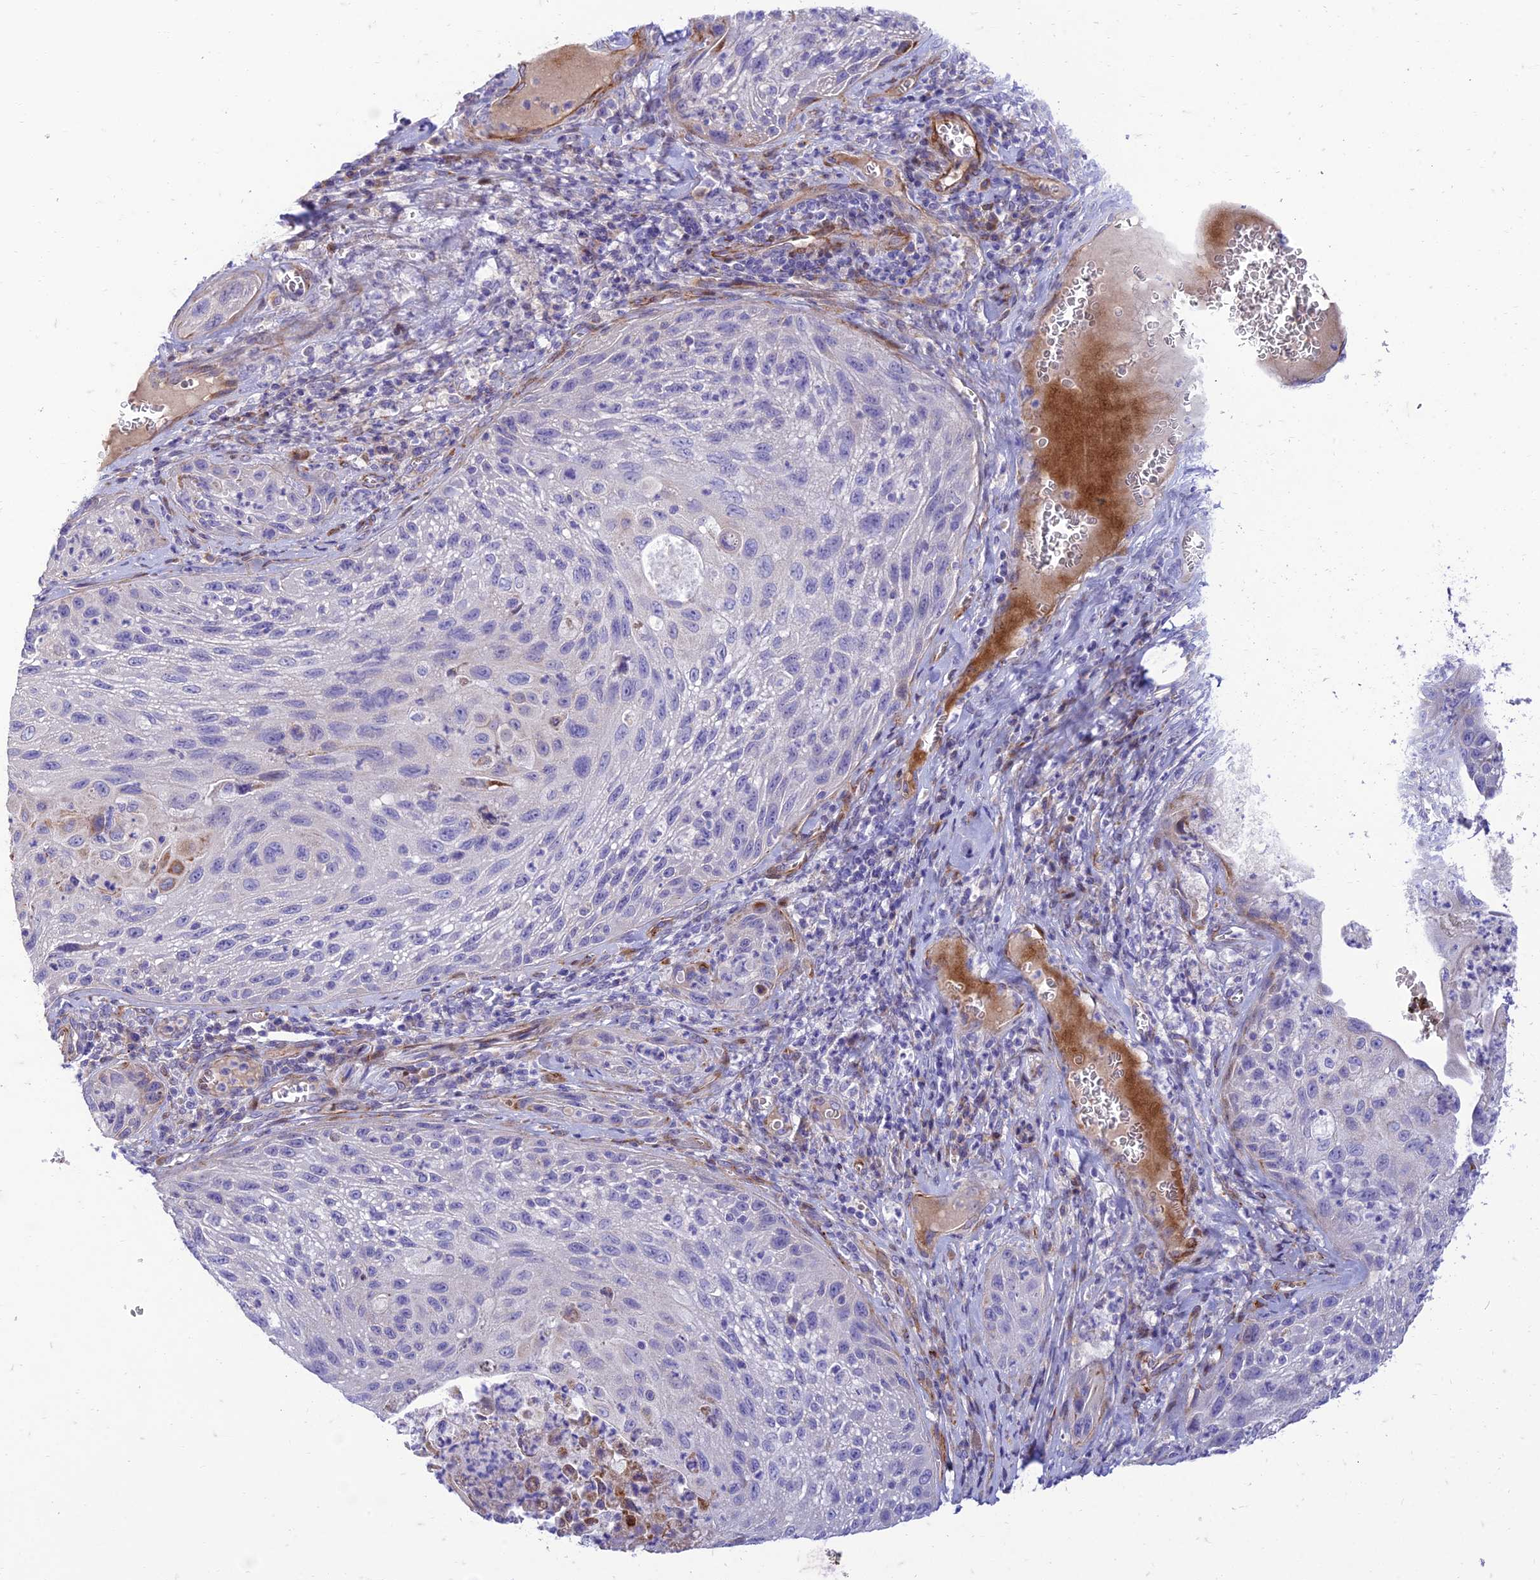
{"staining": {"intensity": "negative", "quantity": "none", "location": "none"}, "tissue": "cervical cancer", "cell_type": "Tumor cells", "image_type": "cancer", "snomed": [{"axis": "morphology", "description": "Squamous cell carcinoma, NOS"}, {"axis": "topography", "description": "Cervix"}], "caption": "The histopathology image displays no staining of tumor cells in cervical squamous cell carcinoma.", "gene": "SEL1L3", "patient": {"sex": "female", "age": 42}}